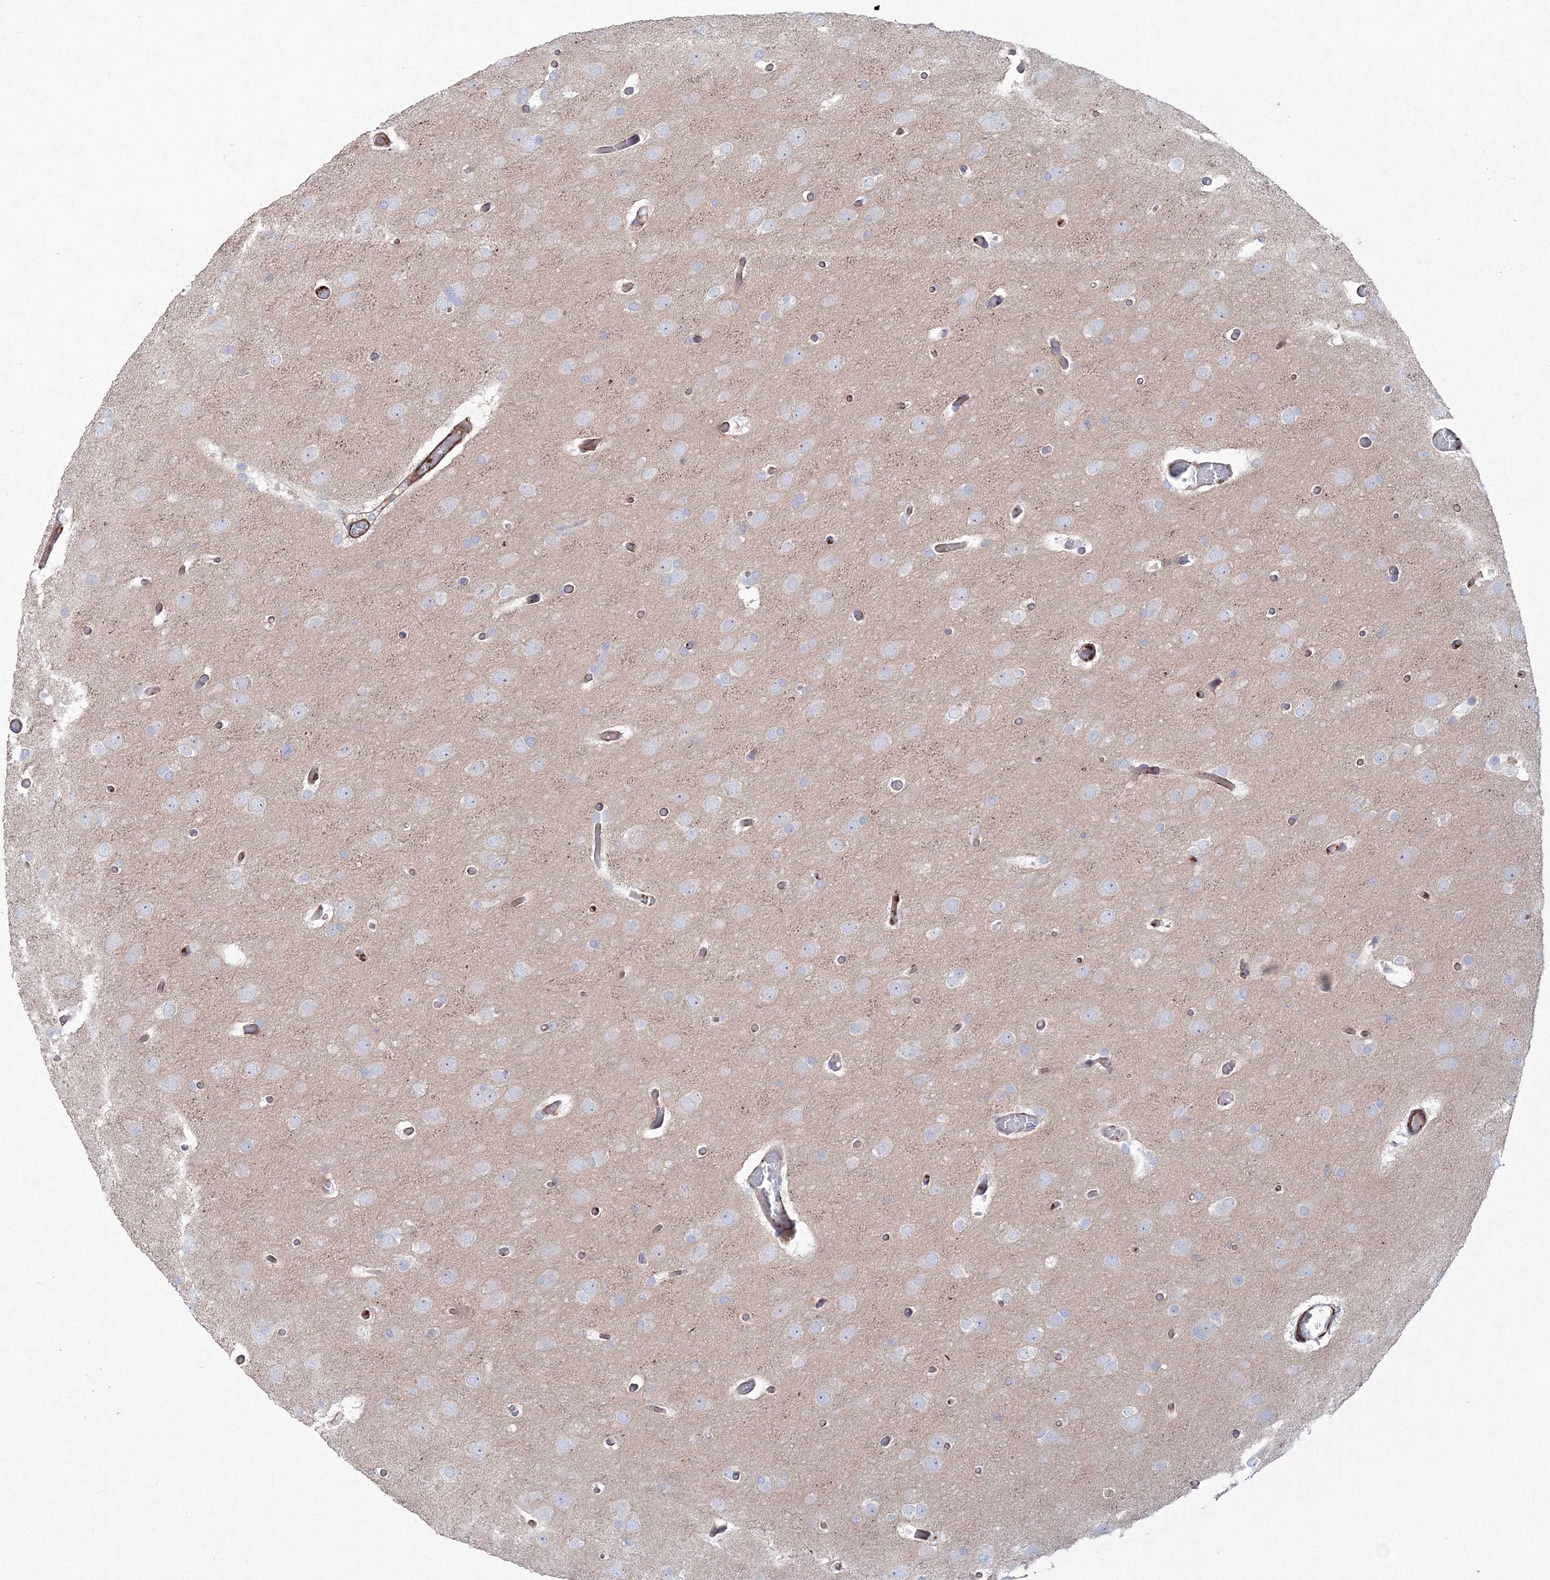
{"staining": {"intensity": "negative", "quantity": "none", "location": "none"}, "tissue": "glioma", "cell_type": "Tumor cells", "image_type": "cancer", "snomed": [{"axis": "morphology", "description": "Glioma, malignant, High grade"}, {"axis": "topography", "description": "Cerebral cortex"}], "caption": "A high-resolution image shows immunohistochemistry staining of glioma, which shows no significant positivity in tumor cells.", "gene": "GPR82", "patient": {"sex": "female", "age": 36}}